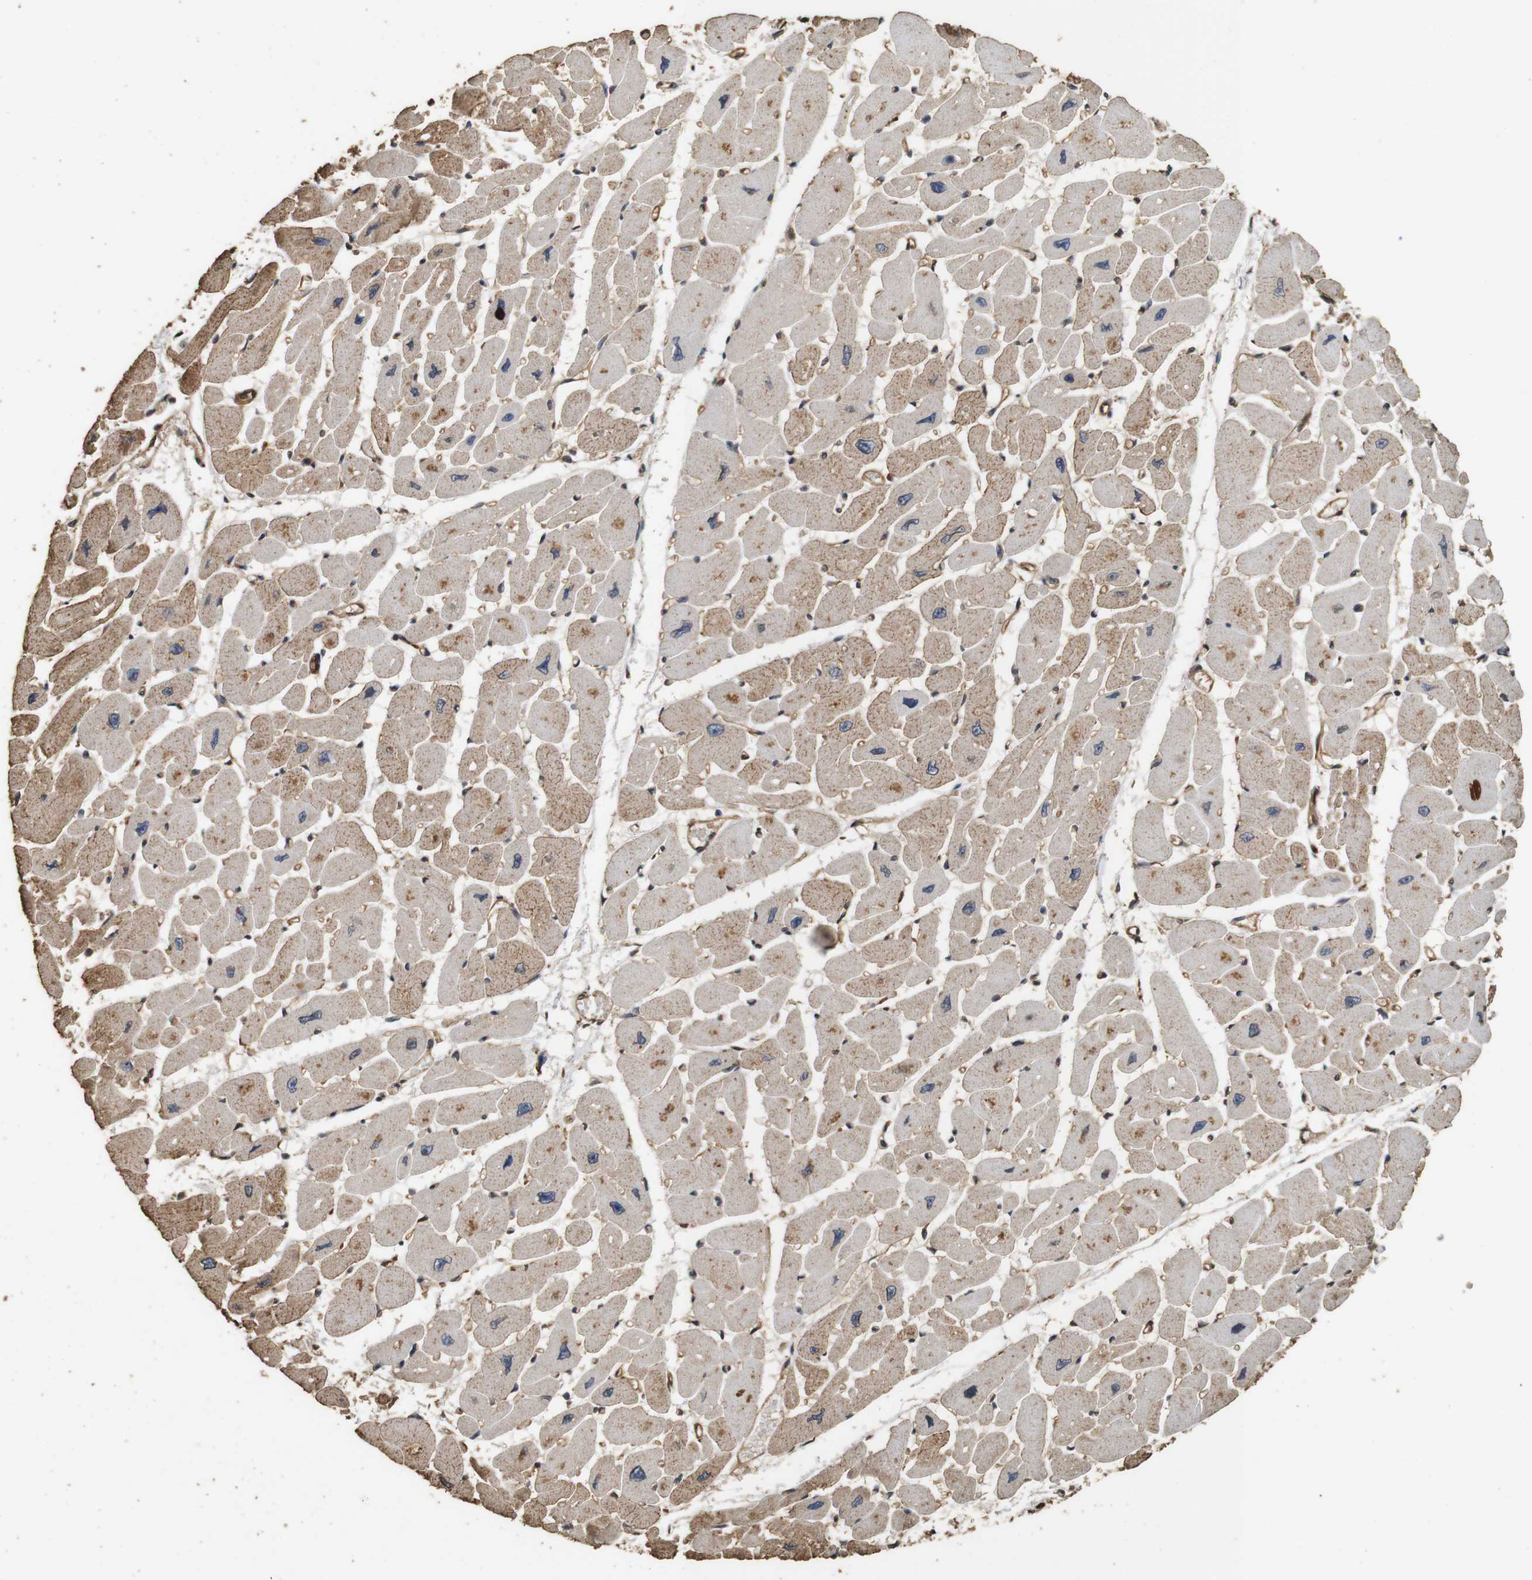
{"staining": {"intensity": "moderate", "quantity": ">75%", "location": "cytoplasmic/membranous"}, "tissue": "heart muscle", "cell_type": "Cardiomyocytes", "image_type": "normal", "snomed": [{"axis": "morphology", "description": "Normal tissue, NOS"}, {"axis": "topography", "description": "Heart"}], "caption": "DAB (3,3'-diaminobenzidine) immunohistochemical staining of unremarkable heart muscle exhibits moderate cytoplasmic/membranous protein expression in approximately >75% of cardiomyocytes. (DAB (3,3'-diaminobenzidine) IHC, brown staining for protein, blue staining for nuclei).", "gene": "CNPY4", "patient": {"sex": "female", "age": 54}}